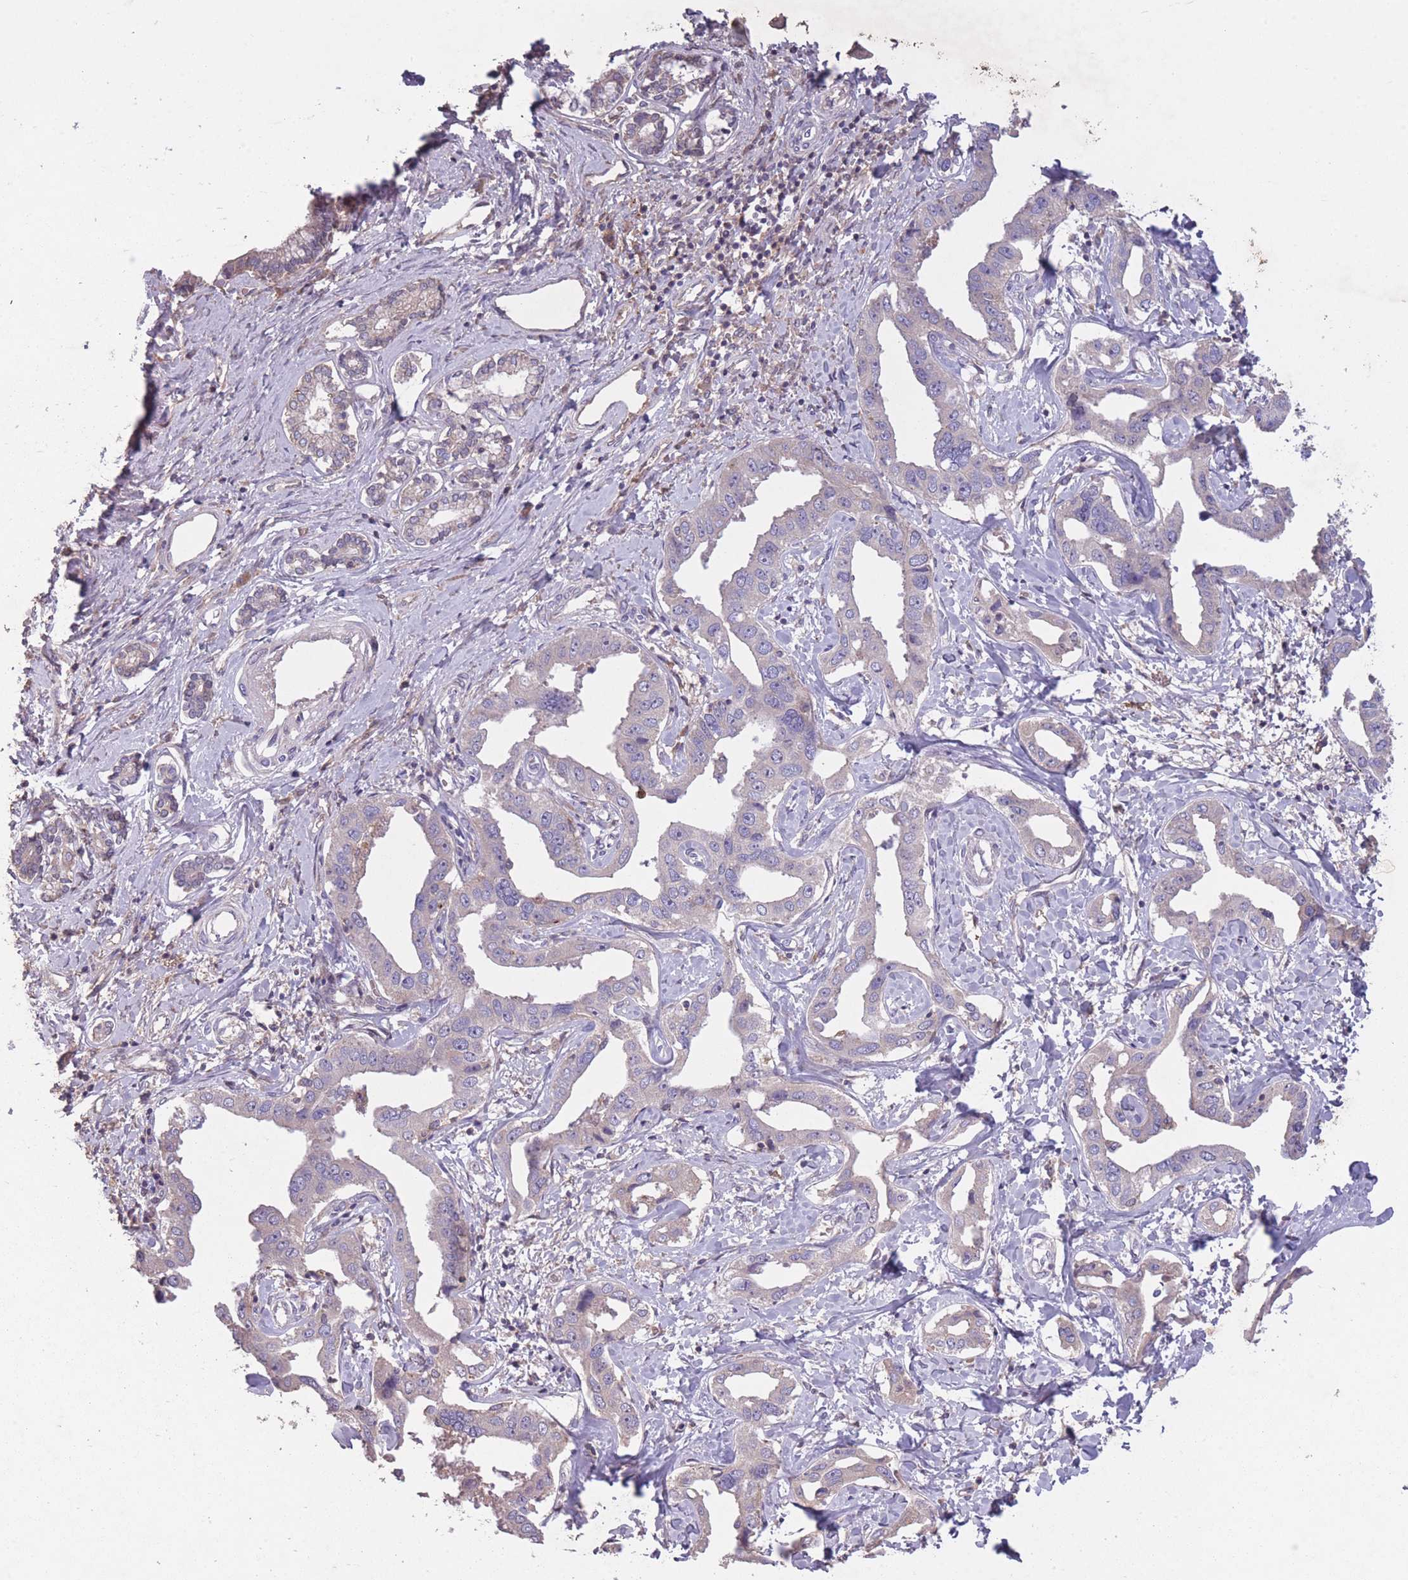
{"staining": {"intensity": "negative", "quantity": "none", "location": "none"}, "tissue": "liver cancer", "cell_type": "Tumor cells", "image_type": "cancer", "snomed": [{"axis": "morphology", "description": "Cholangiocarcinoma"}, {"axis": "topography", "description": "Liver"}], "caption": "Immunohistochemical staining of human liver cancer (cholangiocarcinoma) reveals no significant expression in tumor cells.", "gene": "OR2V2", "patient": {"sex": "male", "age": 59}}